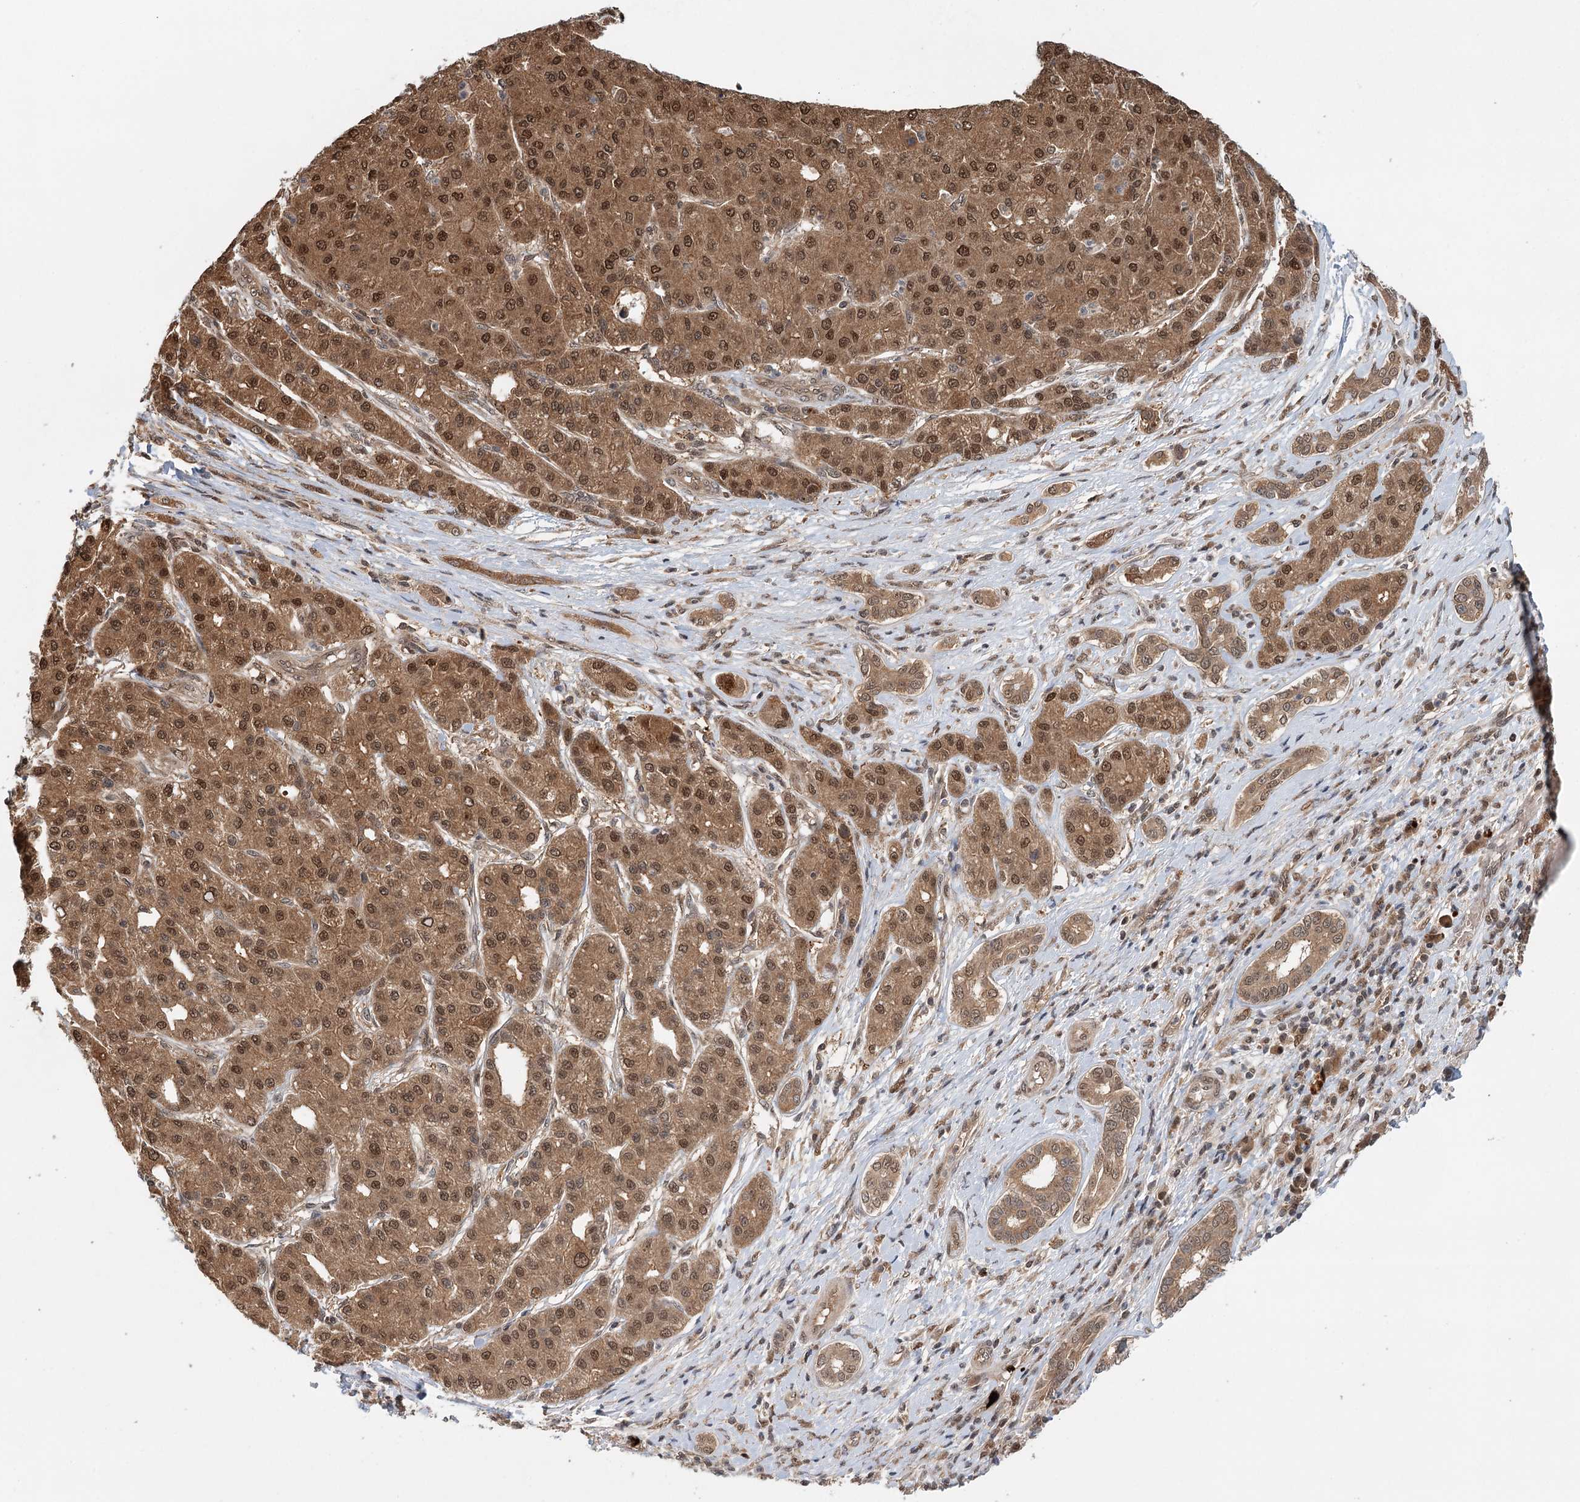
{"staining": {"intensity": "moderate", "quantity": ">75%", "location": "cytoplasmic/membranous,nuclear"}, "tissue": "liver cancer", "cell_type": "Tumor cells", "image_type": "cancer", "snomed": [{"axis": "morphology", "description": "Carcinoma, Hepatocellular, NOS"}, {"axis": "topography", "description": "Liver"}], "caption": "Liver cancer (hepatocellular carcinoma) stained with DAB (3,3'-diaminobenzidine) immunohistochemistry (IHC) displays medium levels of moderate cytoplasmic/membranous and nuclear staining in approximately >75% of tumor cells.", "gene": "N6AMT1", "patient": {"sex": "male", "age": 65}}